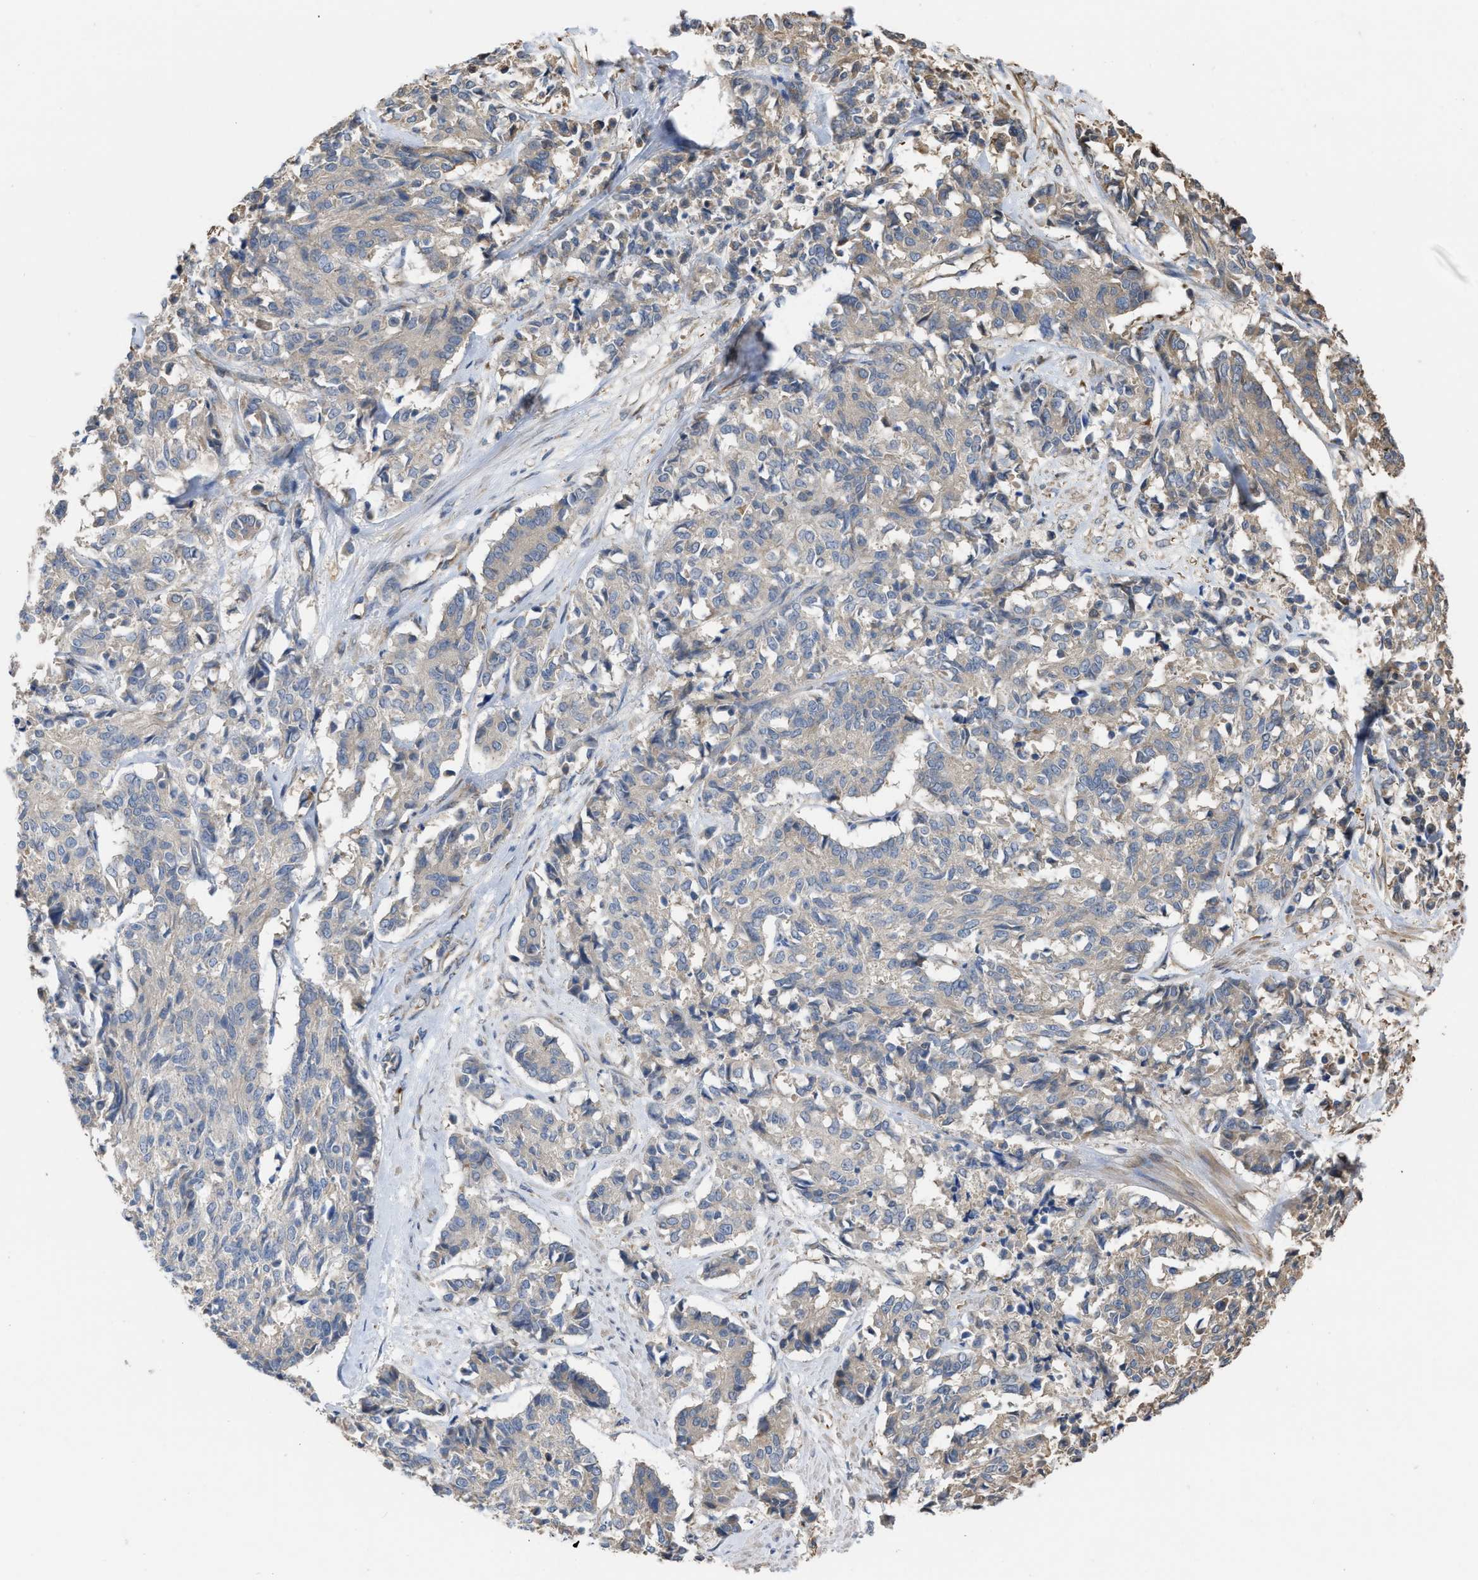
{"staining": {"intensity": "negative", "quantity": "none", "location": "none"}, "tissue": "cervical cancer", "cell_type": "Tumor cells", "image_type": "cancer", "snomed": [{"axis": "morphology", "description": "Squamous cell carcinoma, NOS"}, {"axis": "topography", "description": "Cervix"}], "caption": "High magnification brightfield microscopy of squamous cell carcinoma (cervical) stained with DAB (brown) and counterstained with hematoxylin (blue): tumor cells show no significant staining. (IHC, brightfield microscopy, high magnification).", "gene": "SLC4A11", "patient": {"sex": "female", "age": 35}}